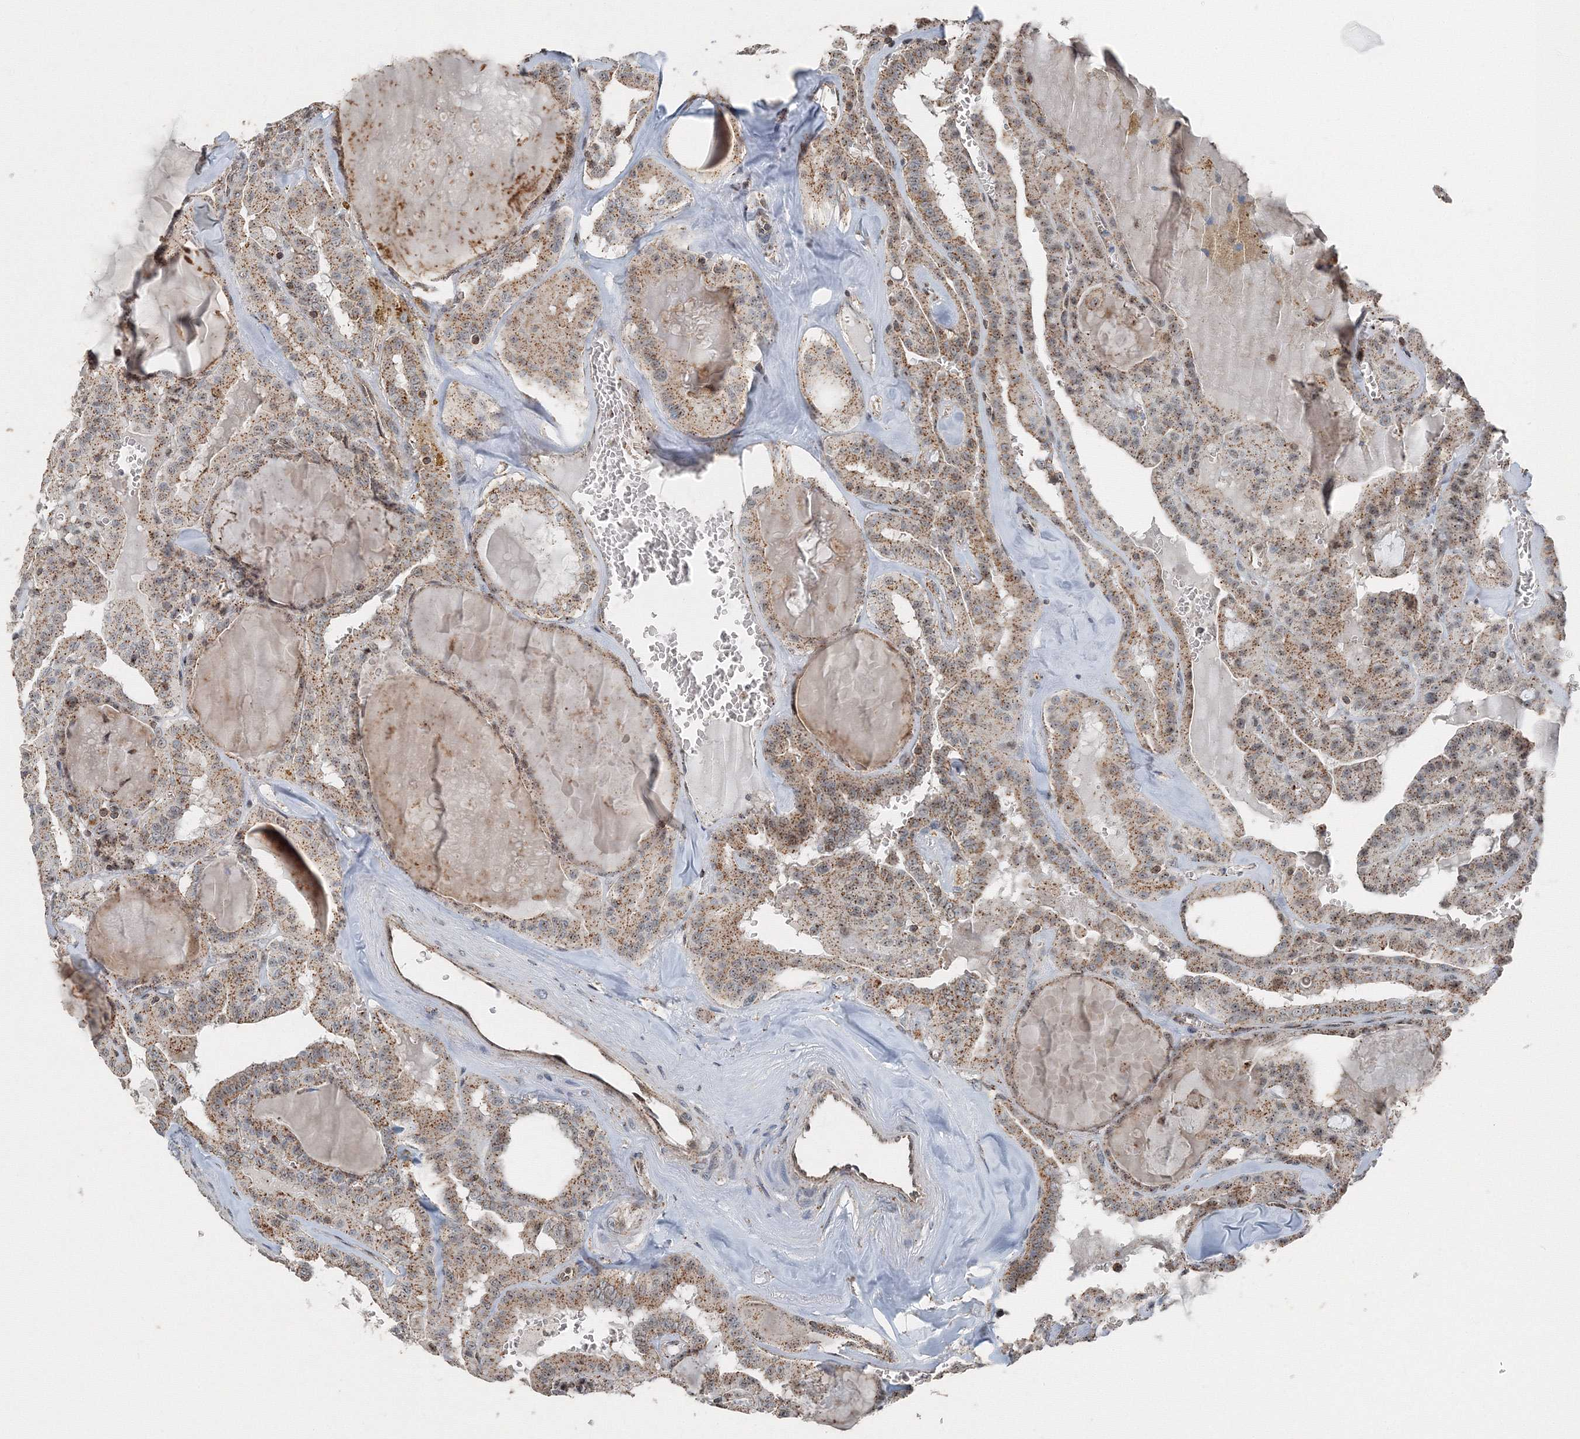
{"staining": {"intensity": "moderate", "quantity": ">75%", "location": "cytoplasmic/membranous"}, "tissue": "thyroid cancer", "cell_type": "Tumor cells", "image_type": "cancer", "snomed": [{"axis": "morphology", "description": "Papillary adenocarcinoma, NOS"}, {"axis": "topography", "description": "Thyroid gland"}], "caption": "Immunohistochemical staining of papillary adenocarcinoma (thyroid) reveals moderate cytoplasmic/membranous protein expression in approximately >75% of tumor cells.", "gene": "AASDH", "patient": {"sex": "male", "age": 52}}